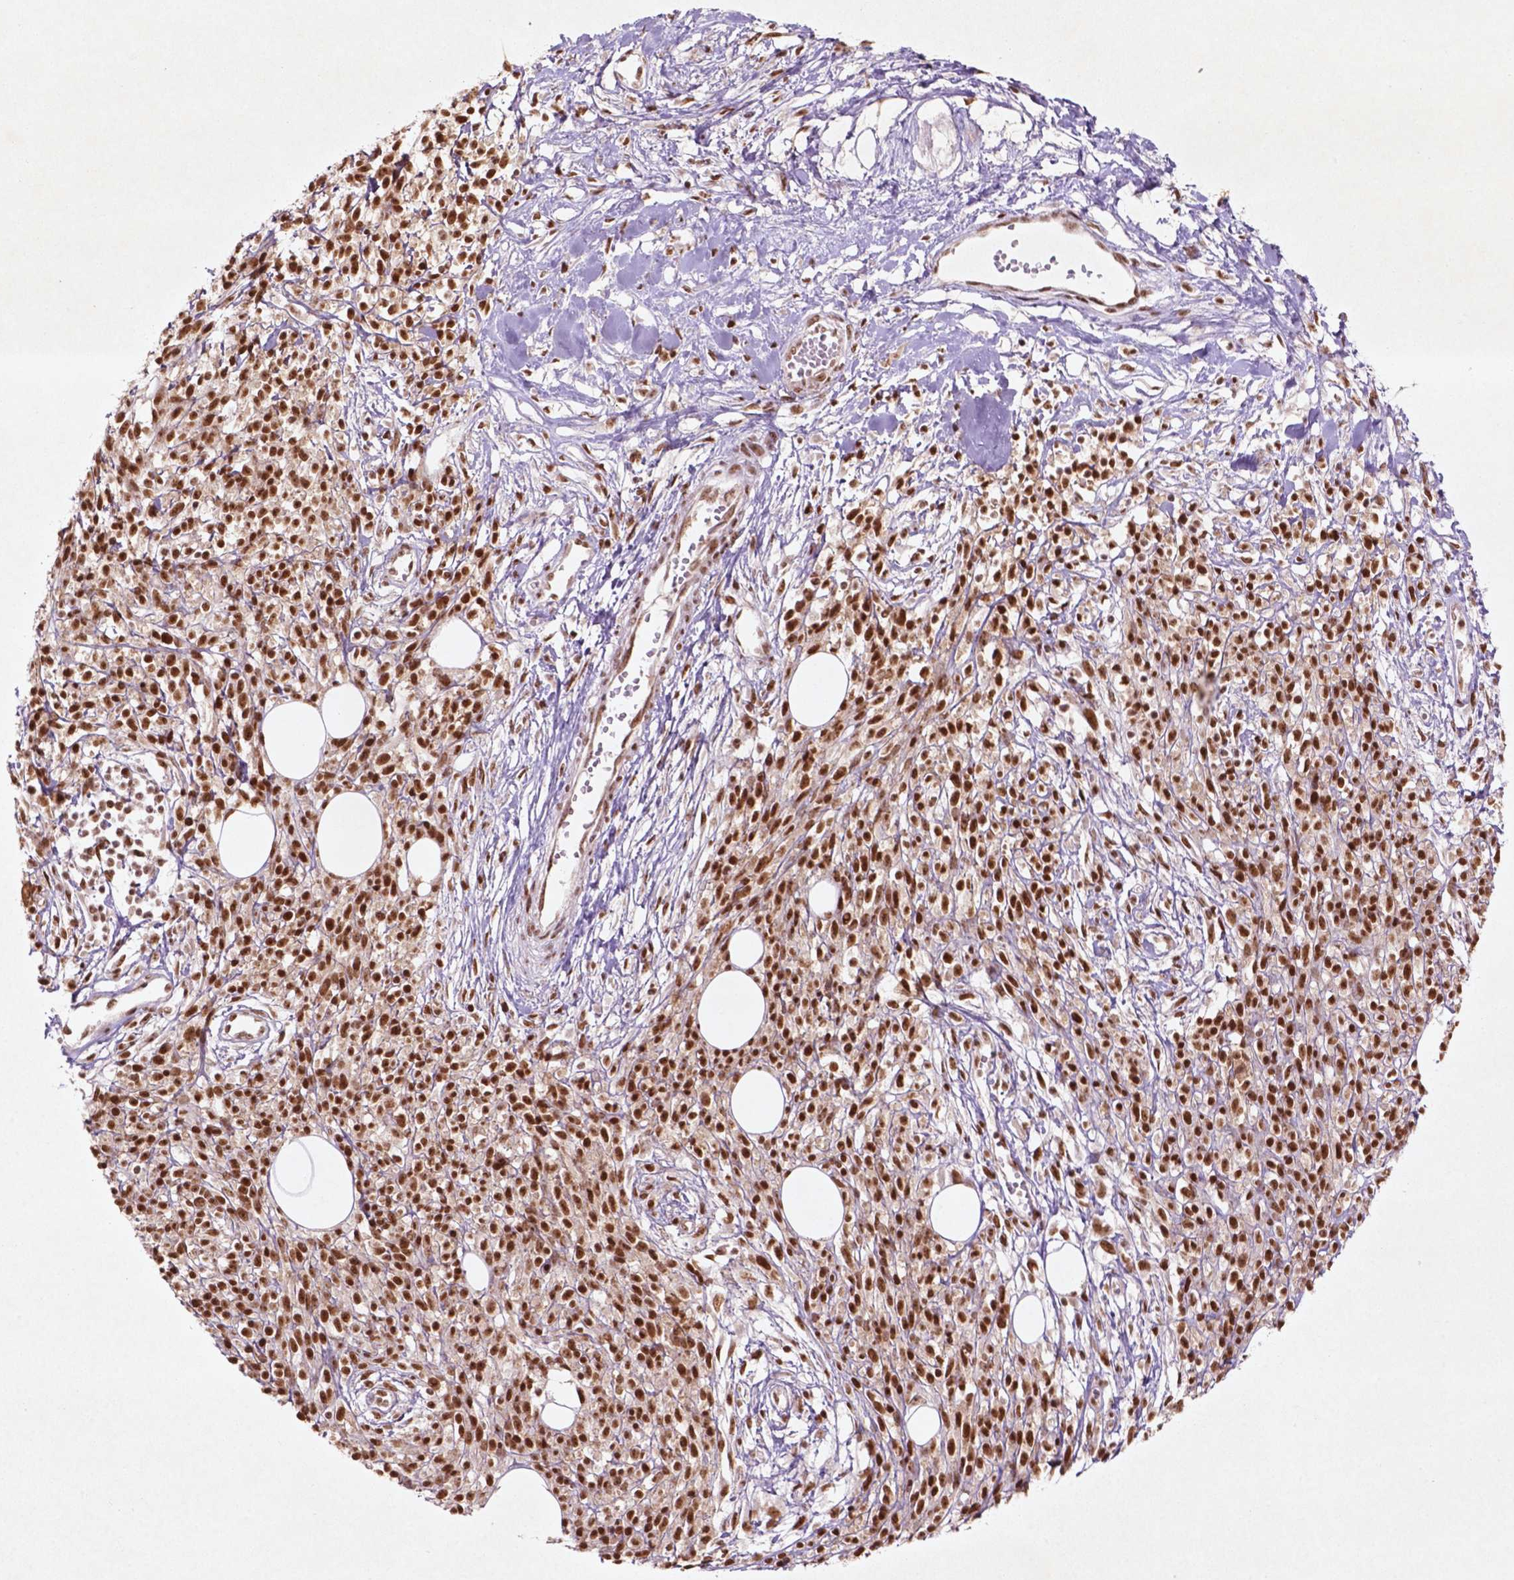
{"staining": {"intensity": "strong", "quantity": ">75%", "location": "nuclear"}, "tissue": "melanoma", "cell_type": "Tumor cells", "image_type": "cancer", "snomed": [{"axis": "morphology", "description": "Malignant melanoma, NOS"}, {"axis": "topography", "description": "Skin"}, {"axis": "topography", "description": "Skin of trunk"}], "caption": "IHC staining of melanoma, which exhibits high levels of strong nuclear positivity in about >75% of tumor cells indicating strong nuclear protein staining. The staining was performed using DAB (3,3'-diaminobenzidine) (brown) for protein detection and nuclei were counterstained in hematoxylin (blue).", "gene": "HMG20B", "patient": {"sex": "male", "age": 74}}